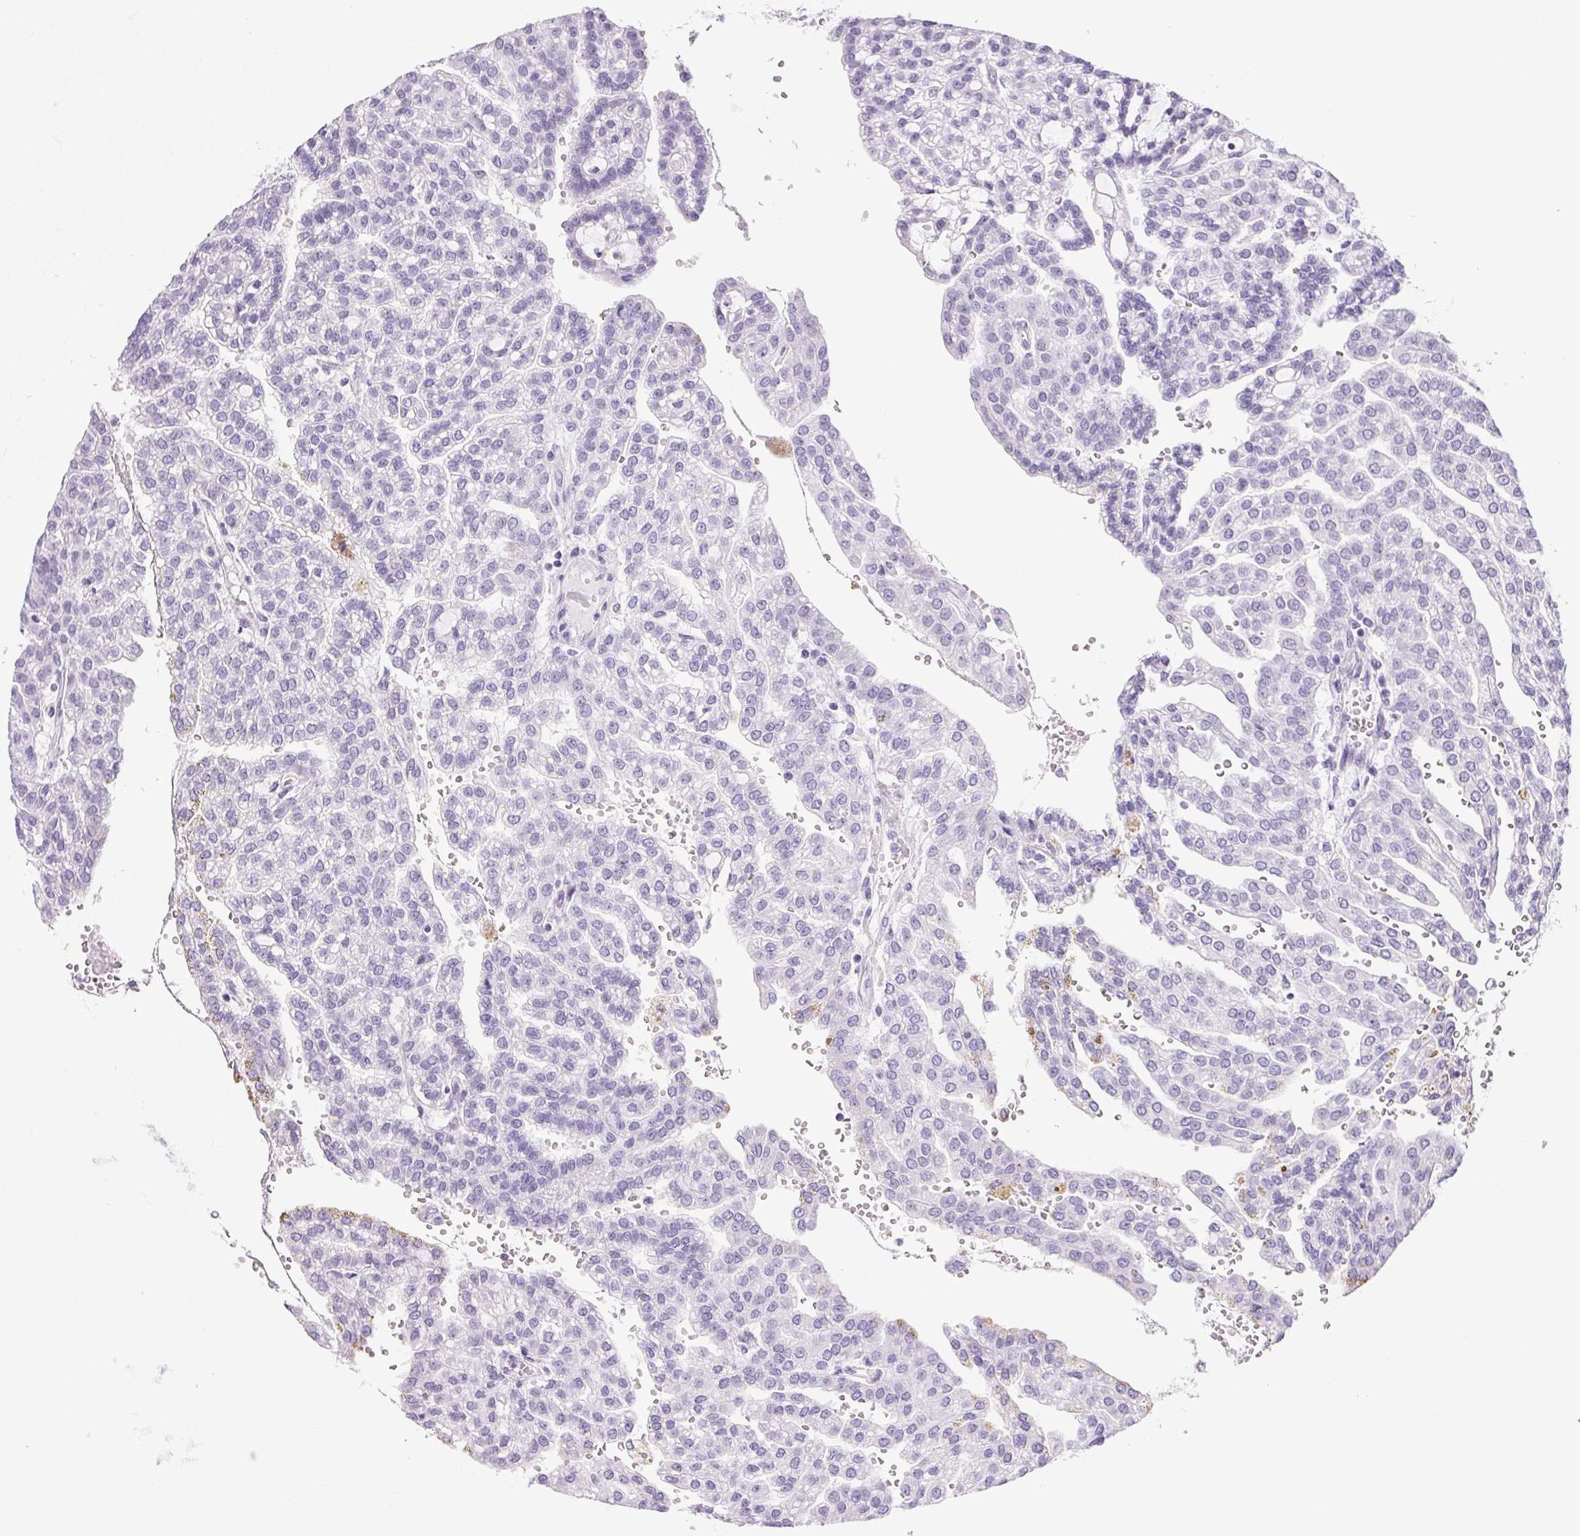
{"staining": {"intensity": "negative", "quantity": "none", "location": "none"}, "tissue": "renal cancer", "cell_type": "Tumor cells", "image_type": "cancer", "snomed": [{"axis": "morphology", "description": "Adenocarcinoma, NOS"}, {"axis": "topography", "description": "Kidney"}], "caption": "Tumor cells show no significant expression in adenocarcinoma (renal). (Brightfield microscopy of DAB (3,3'-diaminobenzidine) IHC at high magnification).", "gene": "PRSS3", "patient": {"sex": "male", "age": 63}}